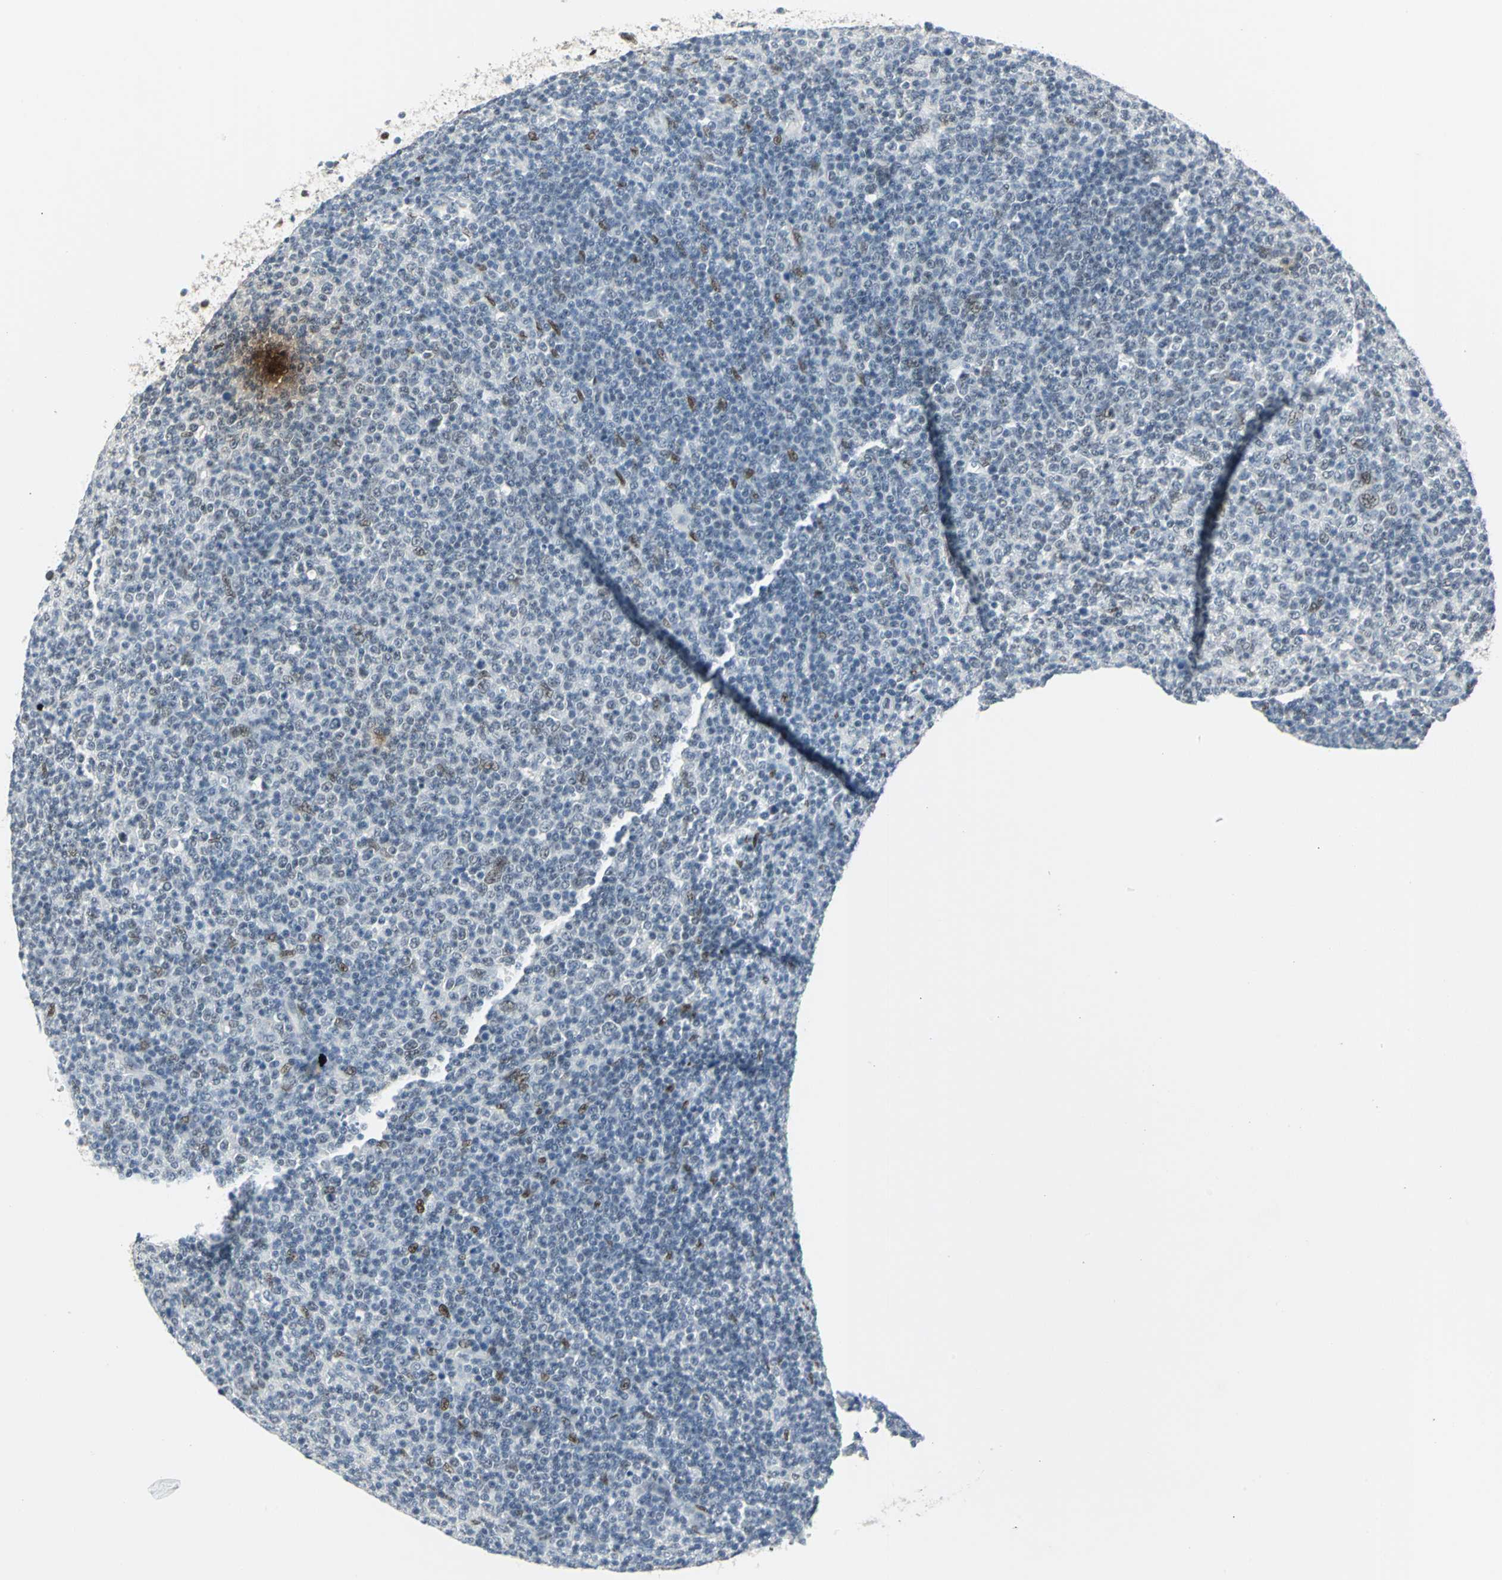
{"staining": {"intensity": "moderate", "quantity": "<25%", "location": "nuclear"}, "tissue": "lymphoma", "cell_type": "Tumor cells", "image_type": "cancer", "snomed": [{"axis": "morphology", "description": "Malignant lymphoma, non-Hodgkin's type, Low grade"}, {"axis": "topography", "description": "Lymph node"}], "caption": "Tumor cells display moderate nuclear expression in approximately <25% of cells in lymphoma. (Stains: DAB (3,3'-diaminobenzidine) in brown, nuclei in blue, Microscopy: brightfield microscopy at high magnification).", "gene": "MEIS2", "patient": {"sex": "male", "age": 70}}